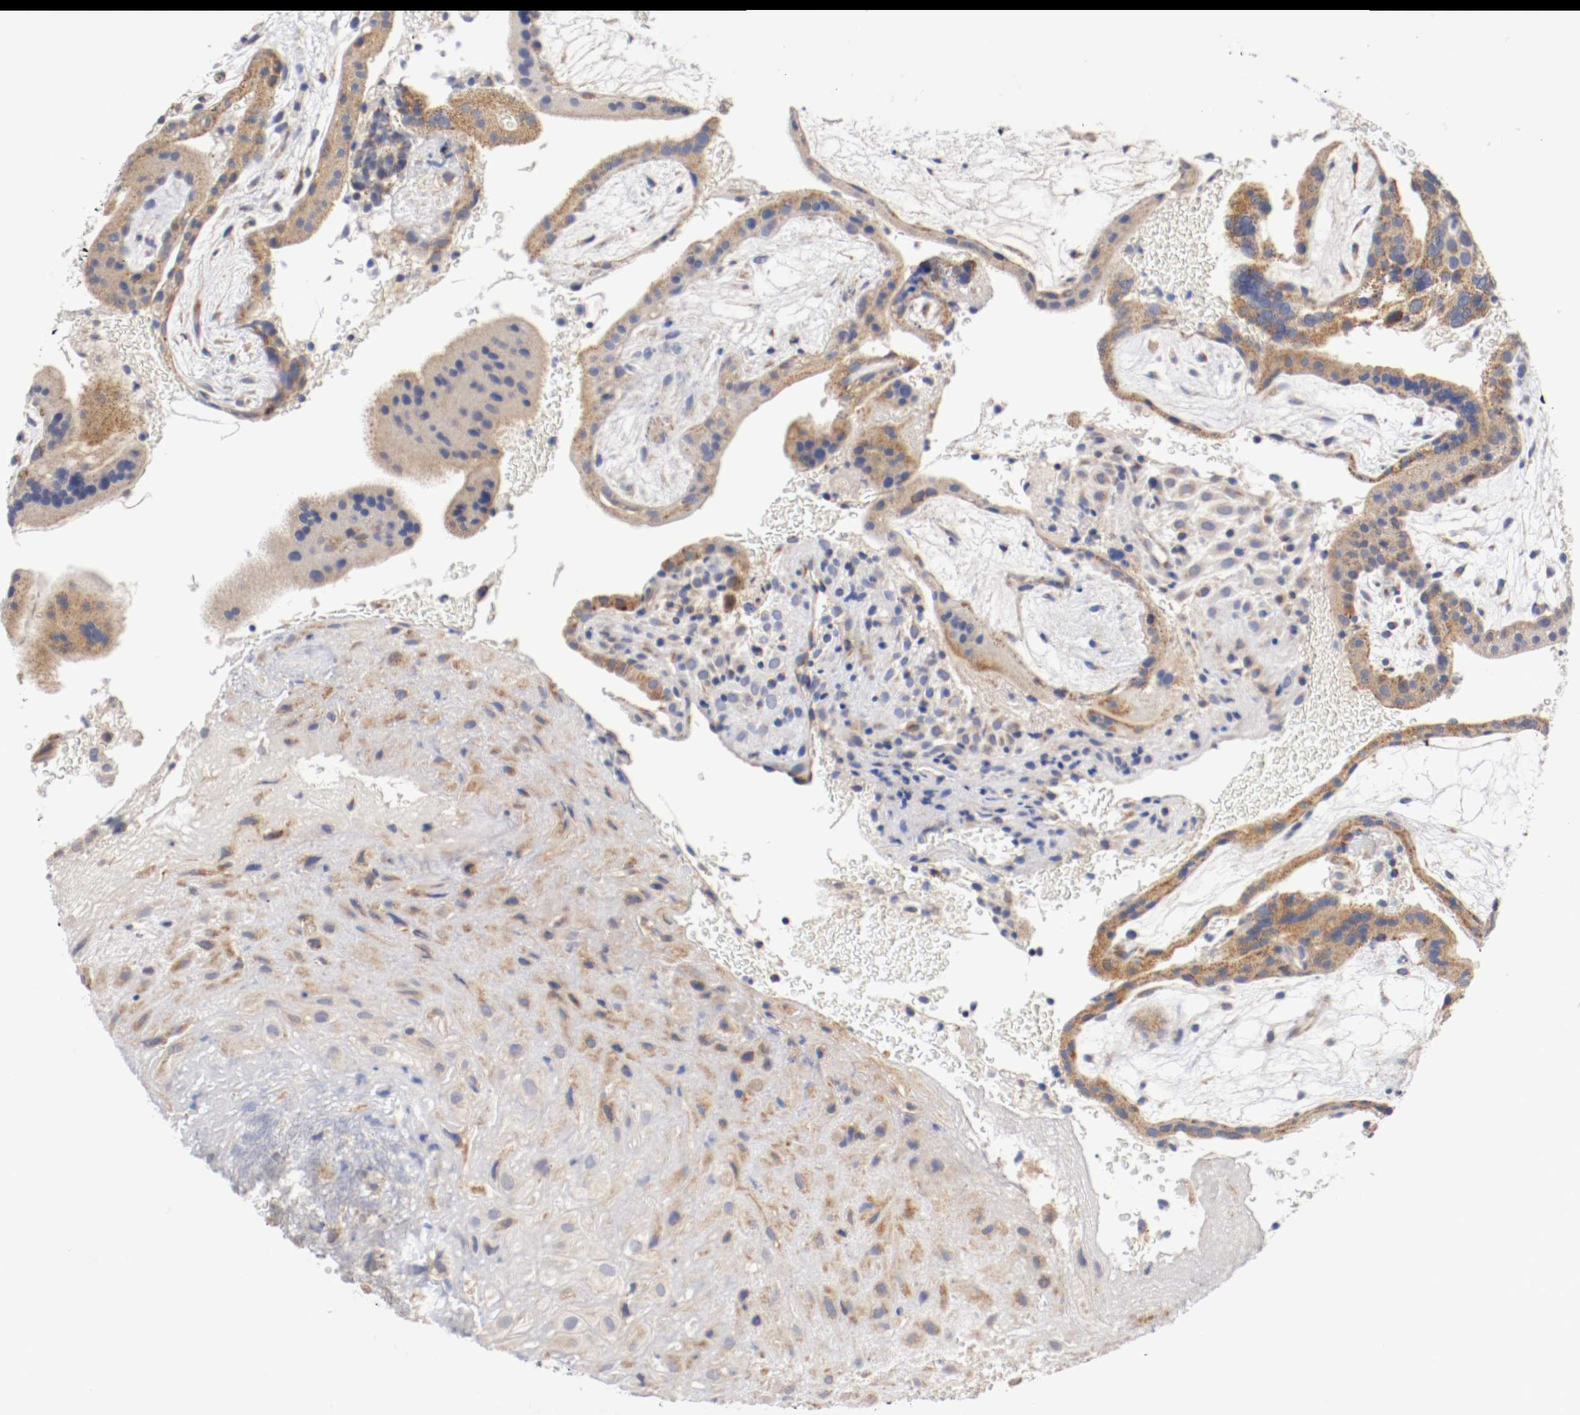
{"staining": {"intensity": "moderate", "quantity": ">75%", "location": "cytoplasmic/membranous"}, "tissue": "placenta", "cell_type": "Decidual cells", "image_type": "normal", "snomed": [{"axis": "morphology", "description": "Normal tissue, NOS"}, {"axis": "topography", "description": "Placenta"}], "caption": "Immunohistochemical staining of normal placenta shows >75% levels of moderate cytoplasmic/membranous protein staining in about >75% of decidual cells.", "gene": "PCSK6", "patient": {"sex": "female", "age": 19}}